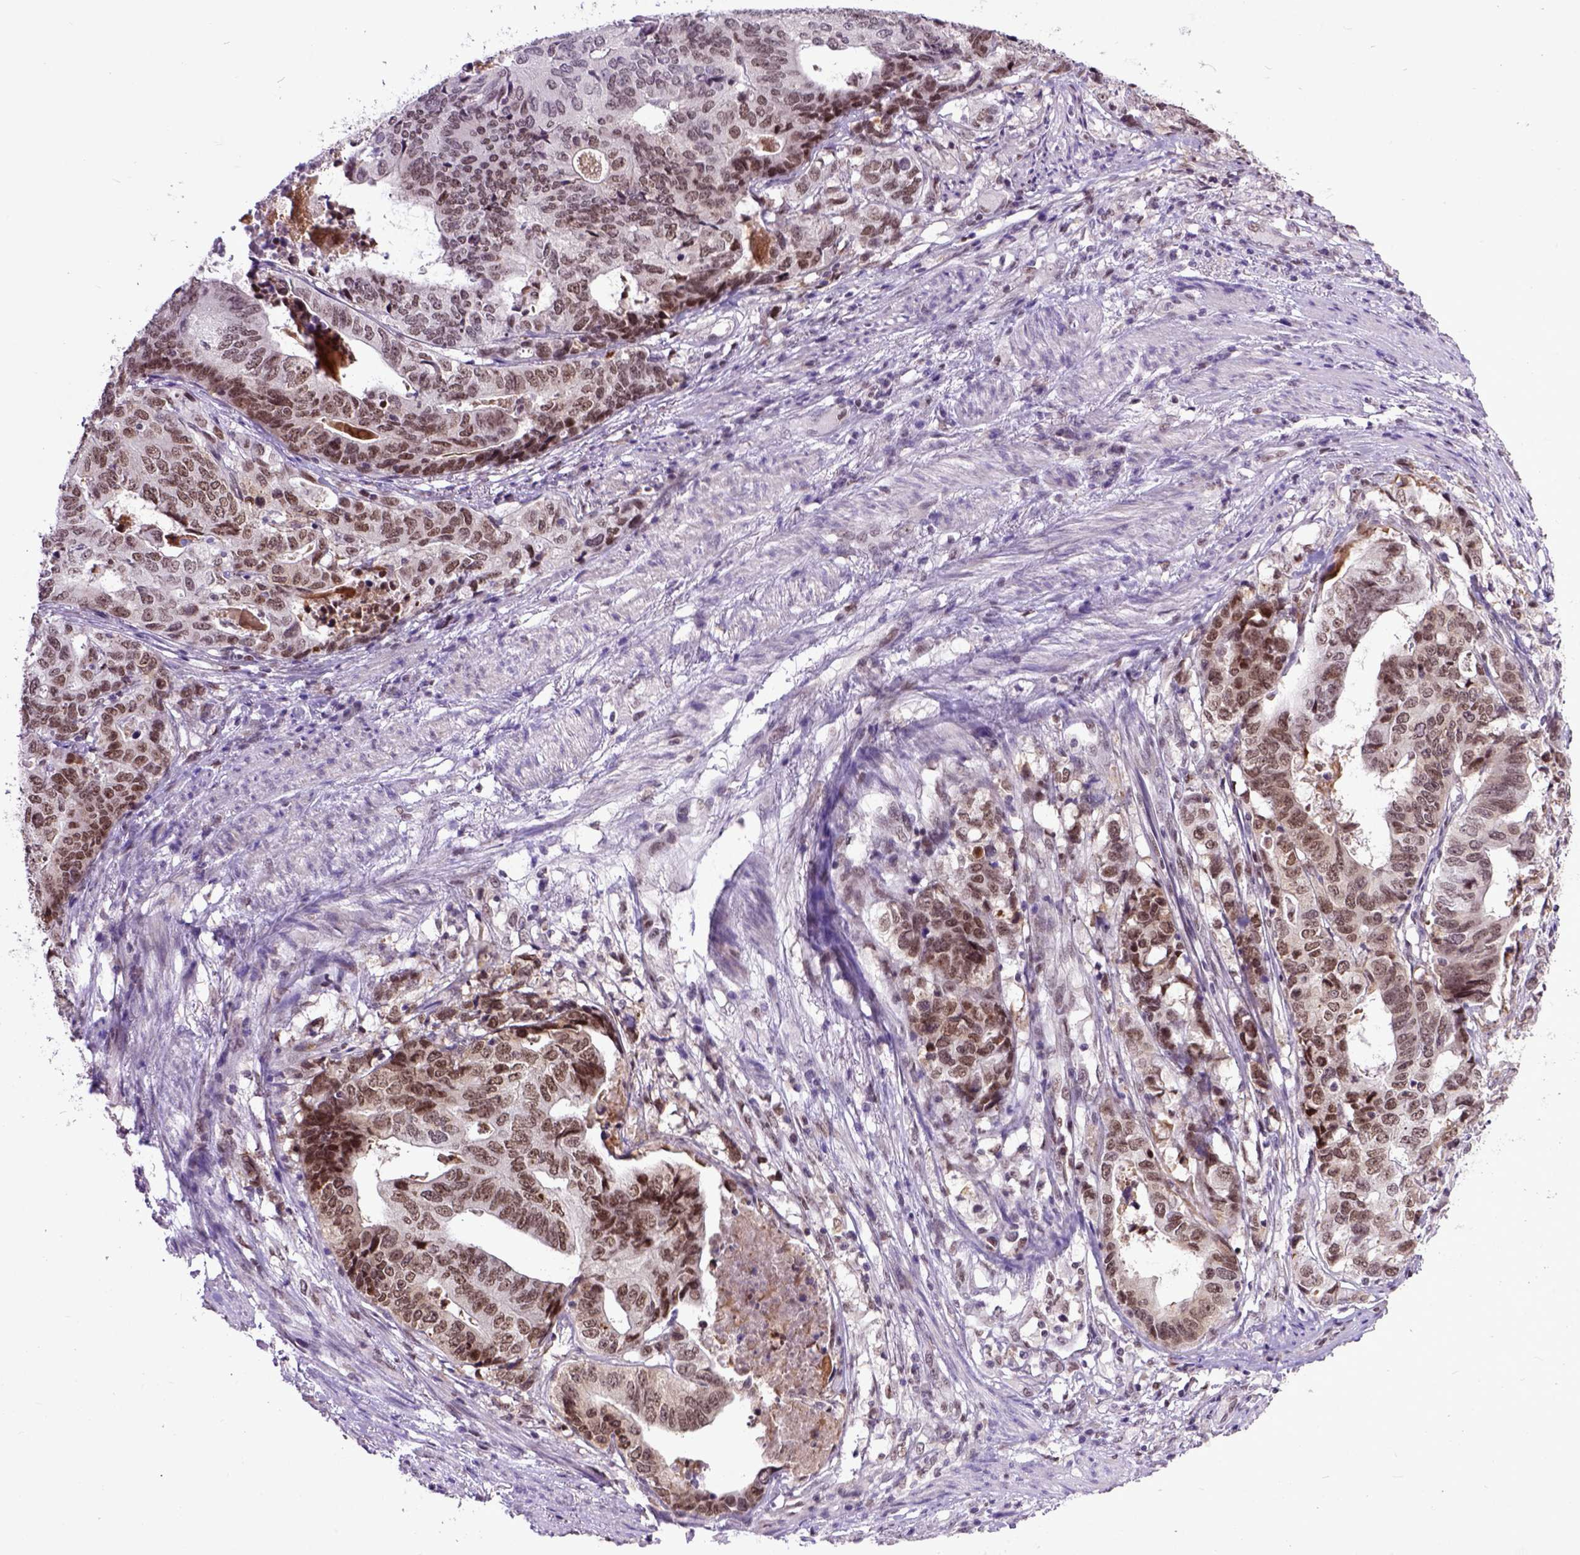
{"staining": {"intensity": "moderate", "quantity": ">75%", "location": "nuclear"}, "tissue": "stomach cancer", "cell_type": "Tumor cells", "image_type": "cancer", "snomed": [{"axis": "morphology", "description": "Adenocarcinoma, NOS"}, {"axis": "topography", "description": "Stomach, upper"}], "caption": "Moderate nuclear expression is present in about >75% of tumor cells in stomach cancer. The staining was performed using DAB, with brown indicating positive protein expression. Nuclei are stained blue with hematoxylin.", "gene": "RCC2", "patient": {"sex": "female", "age": 67}}